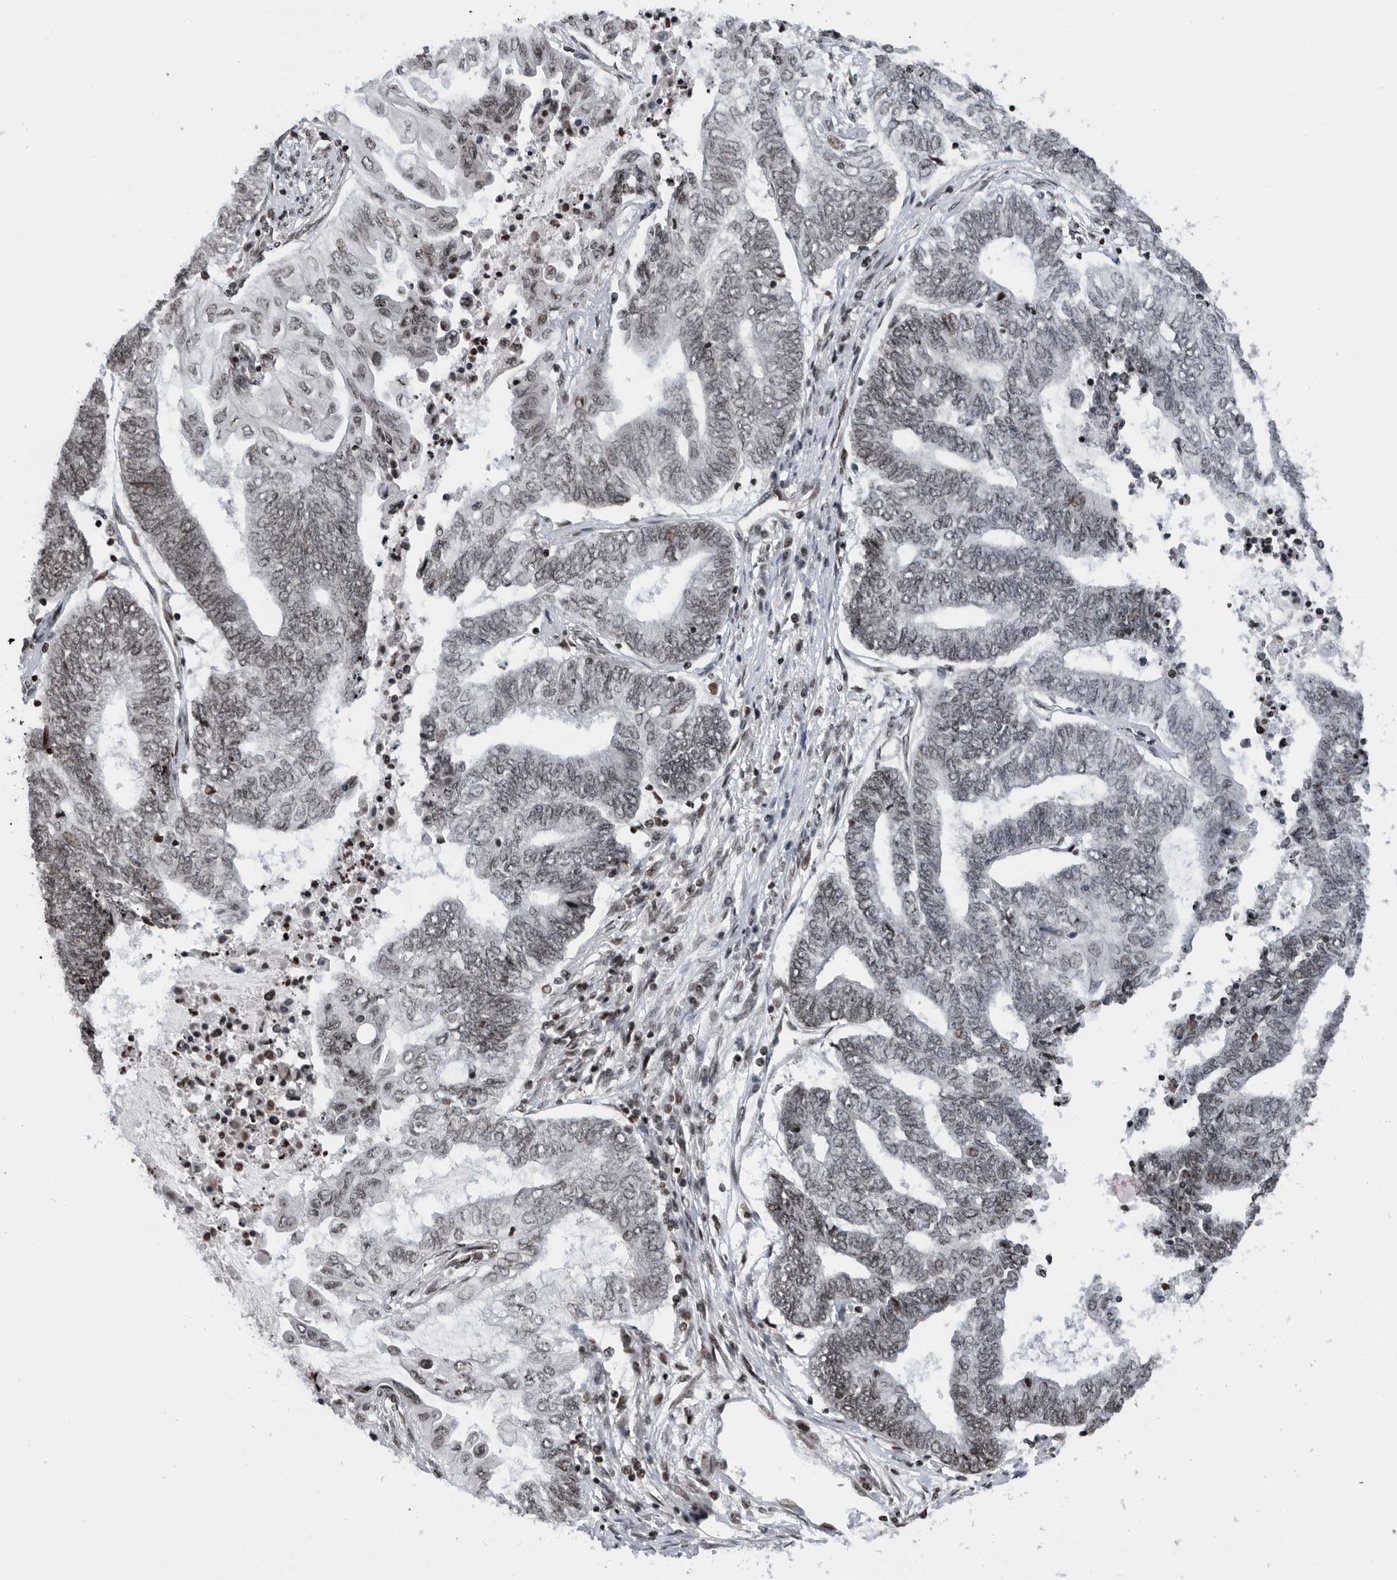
{"staining": {"intensity": "weak", "quantity": "<25%", "location": "nuclear"}, "tissue": "endometrial cancer", "cell_type": "Tumor cells", "image_type": "cancer", "snomed": [{"axis": "morphology", "description": "Adenocarcinoma, NOS"}, {"axis": "topography", "description": "Uterus"}, {"axis": "topography", "description": "Endometrium"}], "caption": "Immunohistochemistry (IHC) micrograph of neoplastic tissue: human endometrial cancer (adenocarcinoma) stained with DAB (3,3'-diaminobenzidine) reveals no significant protein expression in tumor cells. (Immunohistochemistry (IHC), brightfield microscopy, high magnification).", "gene": "SNRNP48", "patient": {"sex": "female", "age": 70}}